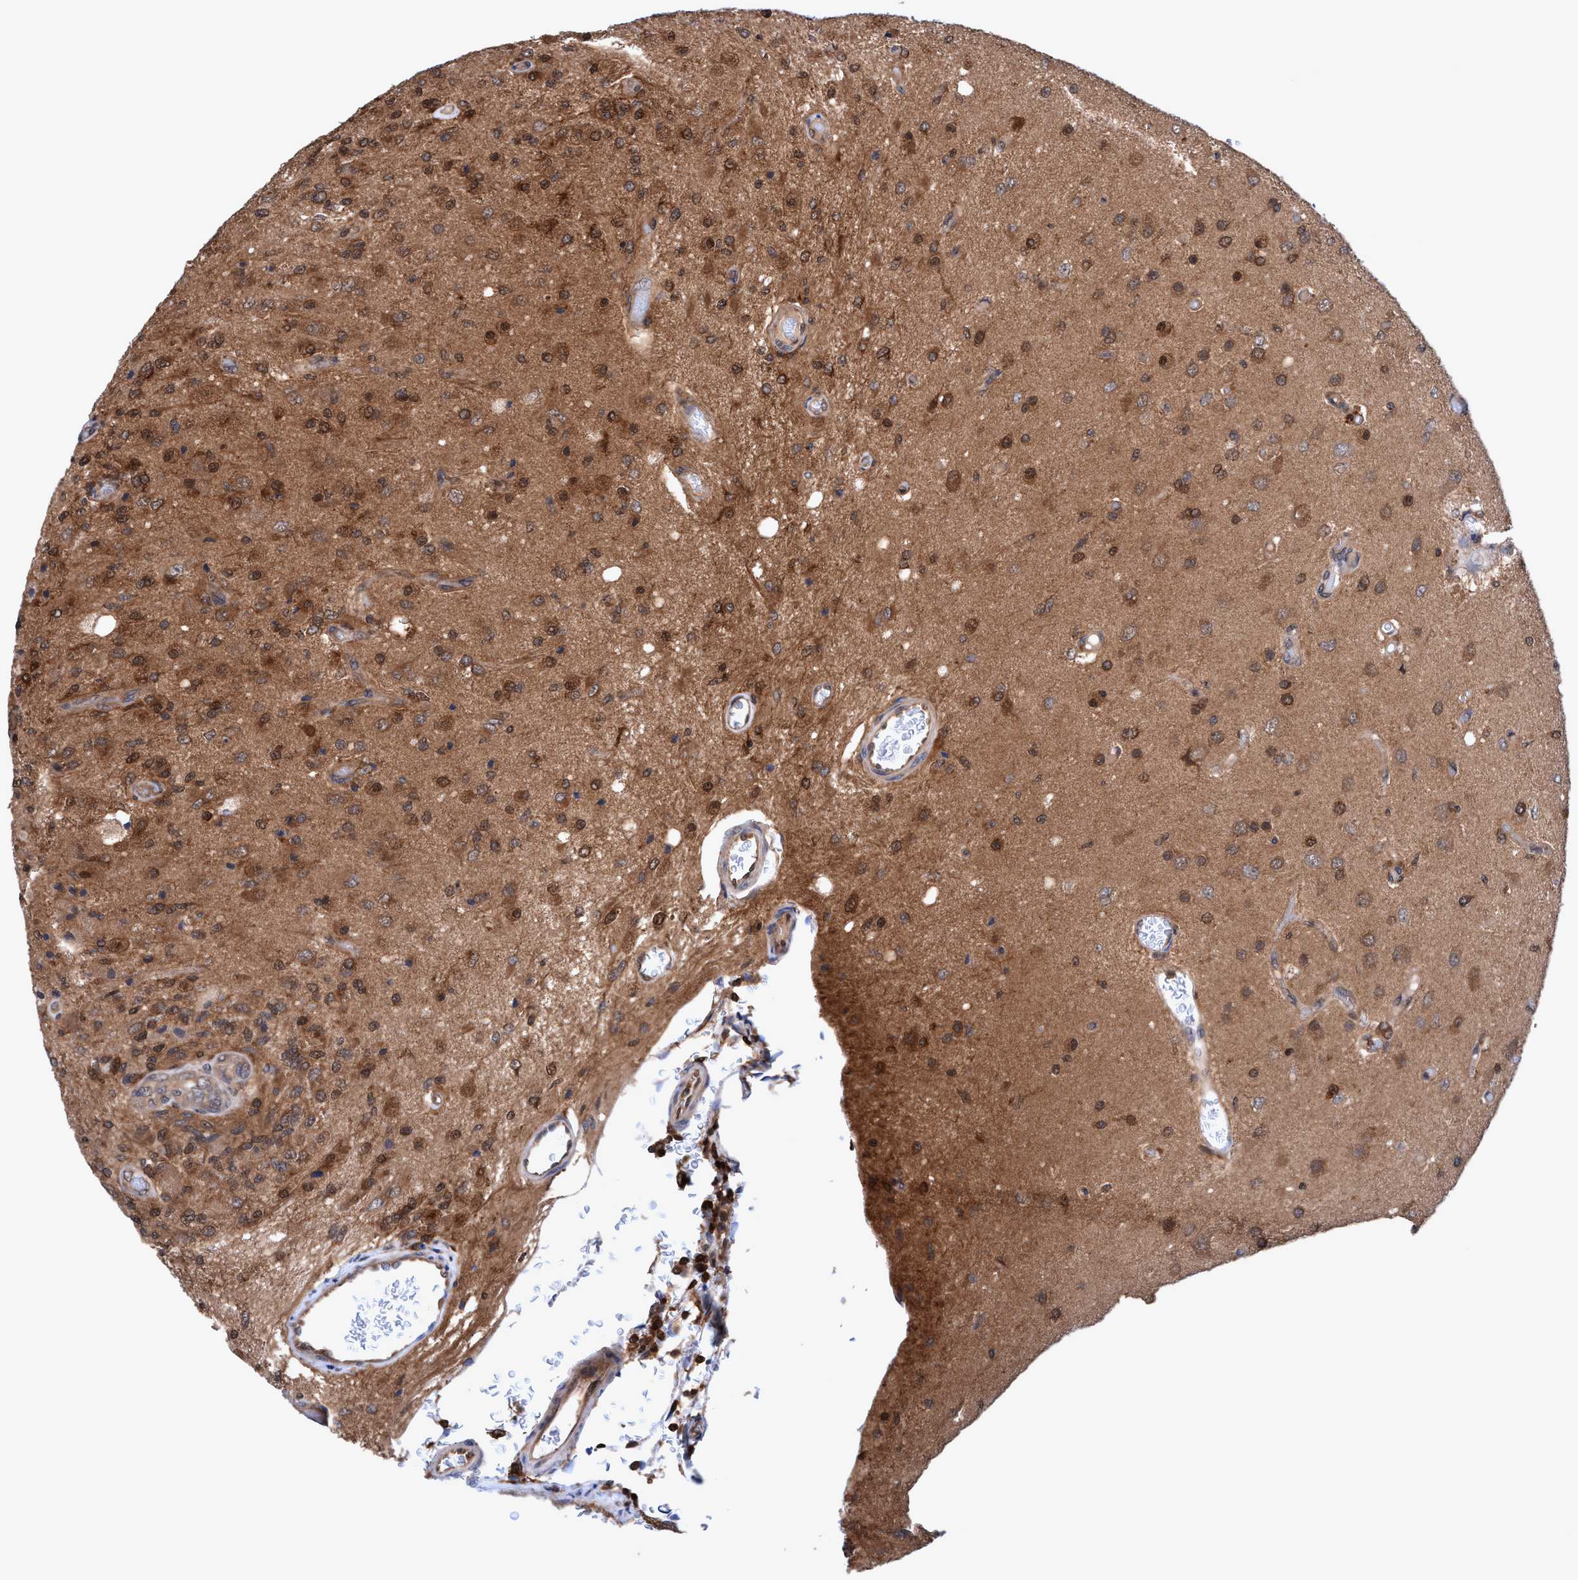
{"staining": {"intensity": "moderate", "quantity": ">75%", "location": "cytoplasmic/membranous"}, "tissue": "glioma", "cell_type": "Tumor cells", "image_type": "cancer", "snomed": [{"axis": "morphology", "description": "Normal tissue, NOS"}, {"axis": "morphology", "description": "Glioma, malignant, High grade"}, {"axis": "topography", "description": "Cerebral cortex"}], "caption": "Immunohistochemical staining of glioma displays moderate cytoplasmic/membranous protein staining in approximately >75% of tumor cells.", "gene": "GLOD4", "patient": {"sex": "male", "age": 77}}